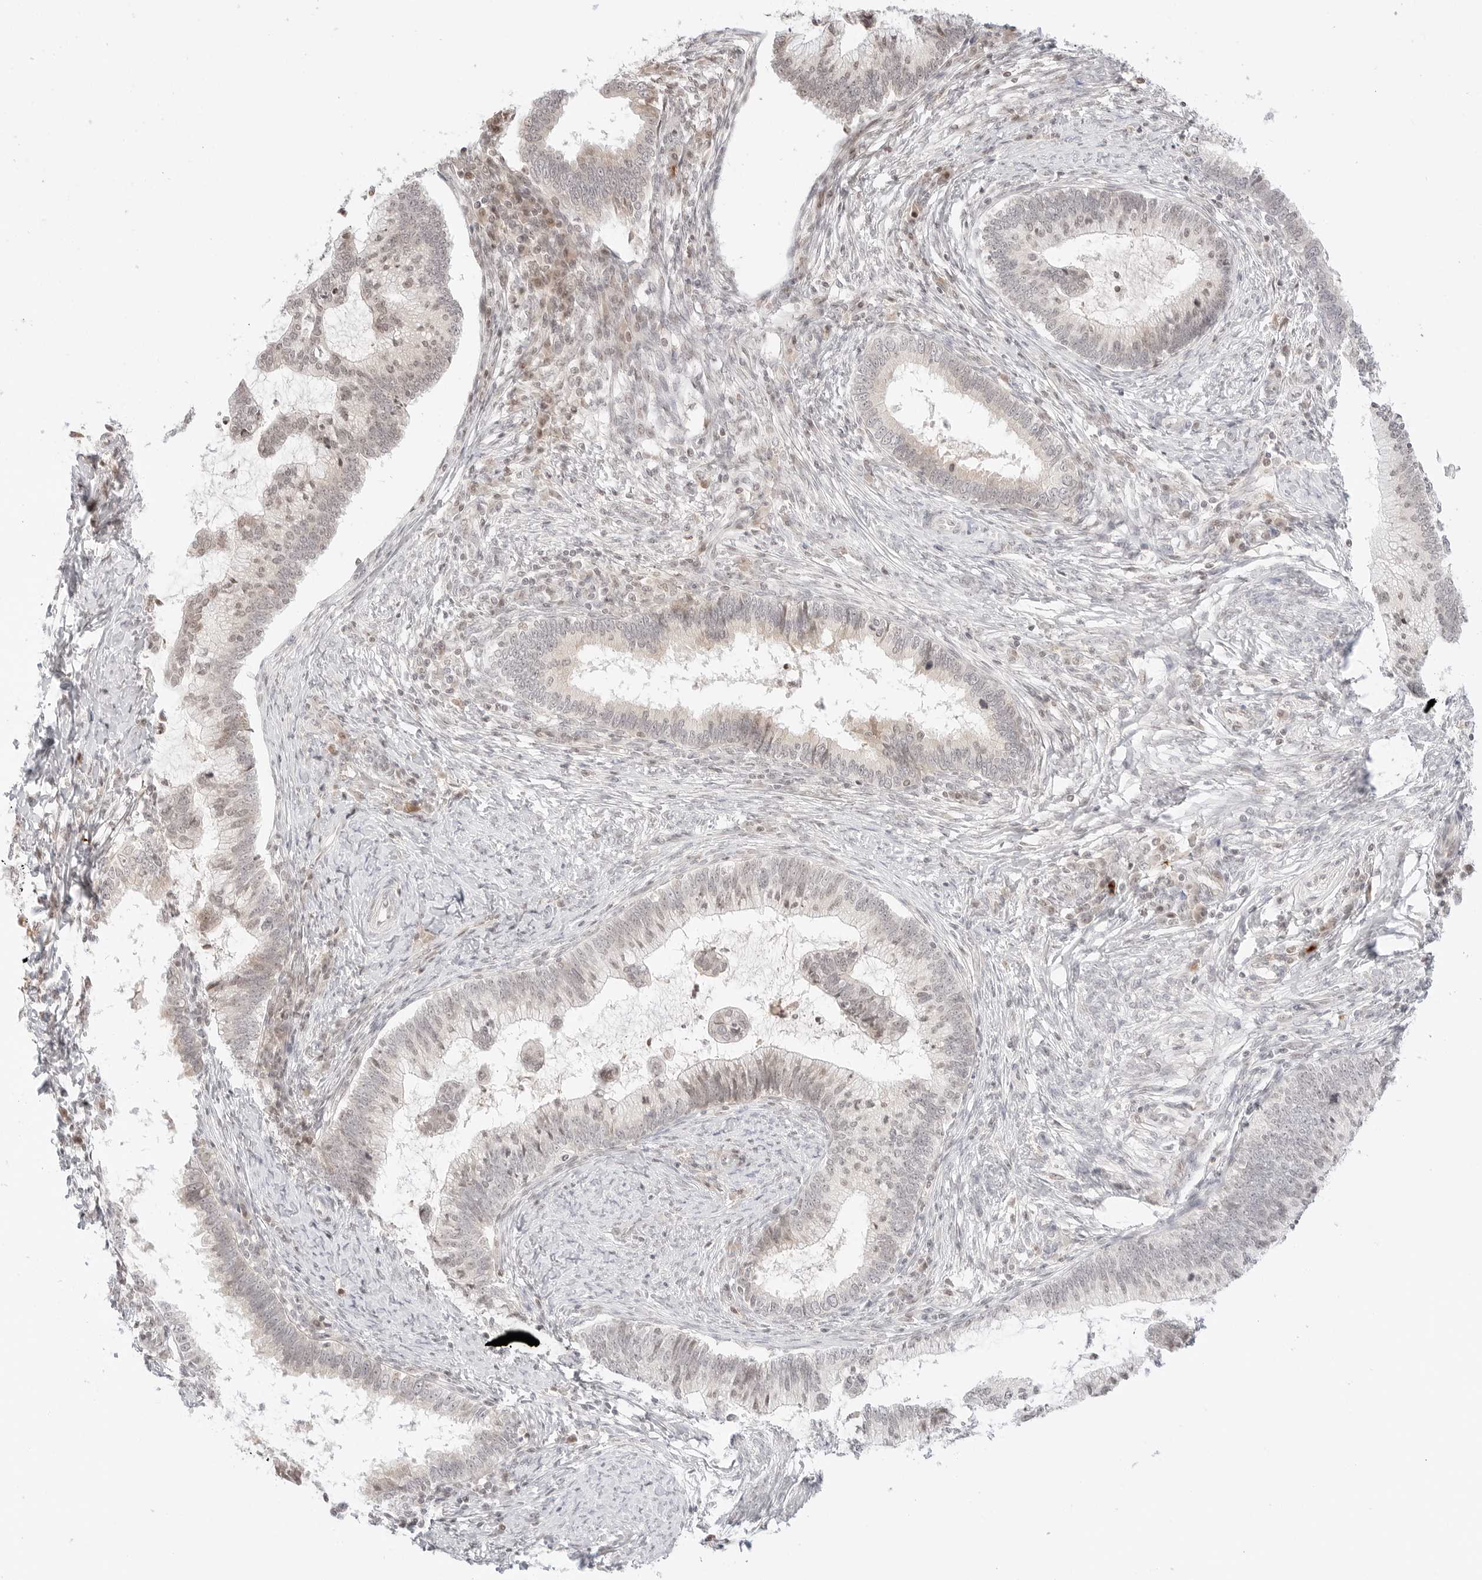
{"staining": {"intensity": "weak", "quantity": "<25%", "location": "nuclear"}, "tissue": "cervical cancer", "cell_type": "Tumor cells", "image_type": "cancer", "snomed": [{"axis": "morphology", "description": "Adenocarcinoma, NOS"}, {"axis": "topography", "description": "Cervix"}], "caption": "The immunohistochemistry (IHC) image has no significant staining in tumor cells of cervical cancer (adenocarcinoma) tissue.", "gene": "RPS6KL1", "patient": {"sex": "female", "age": 36}}